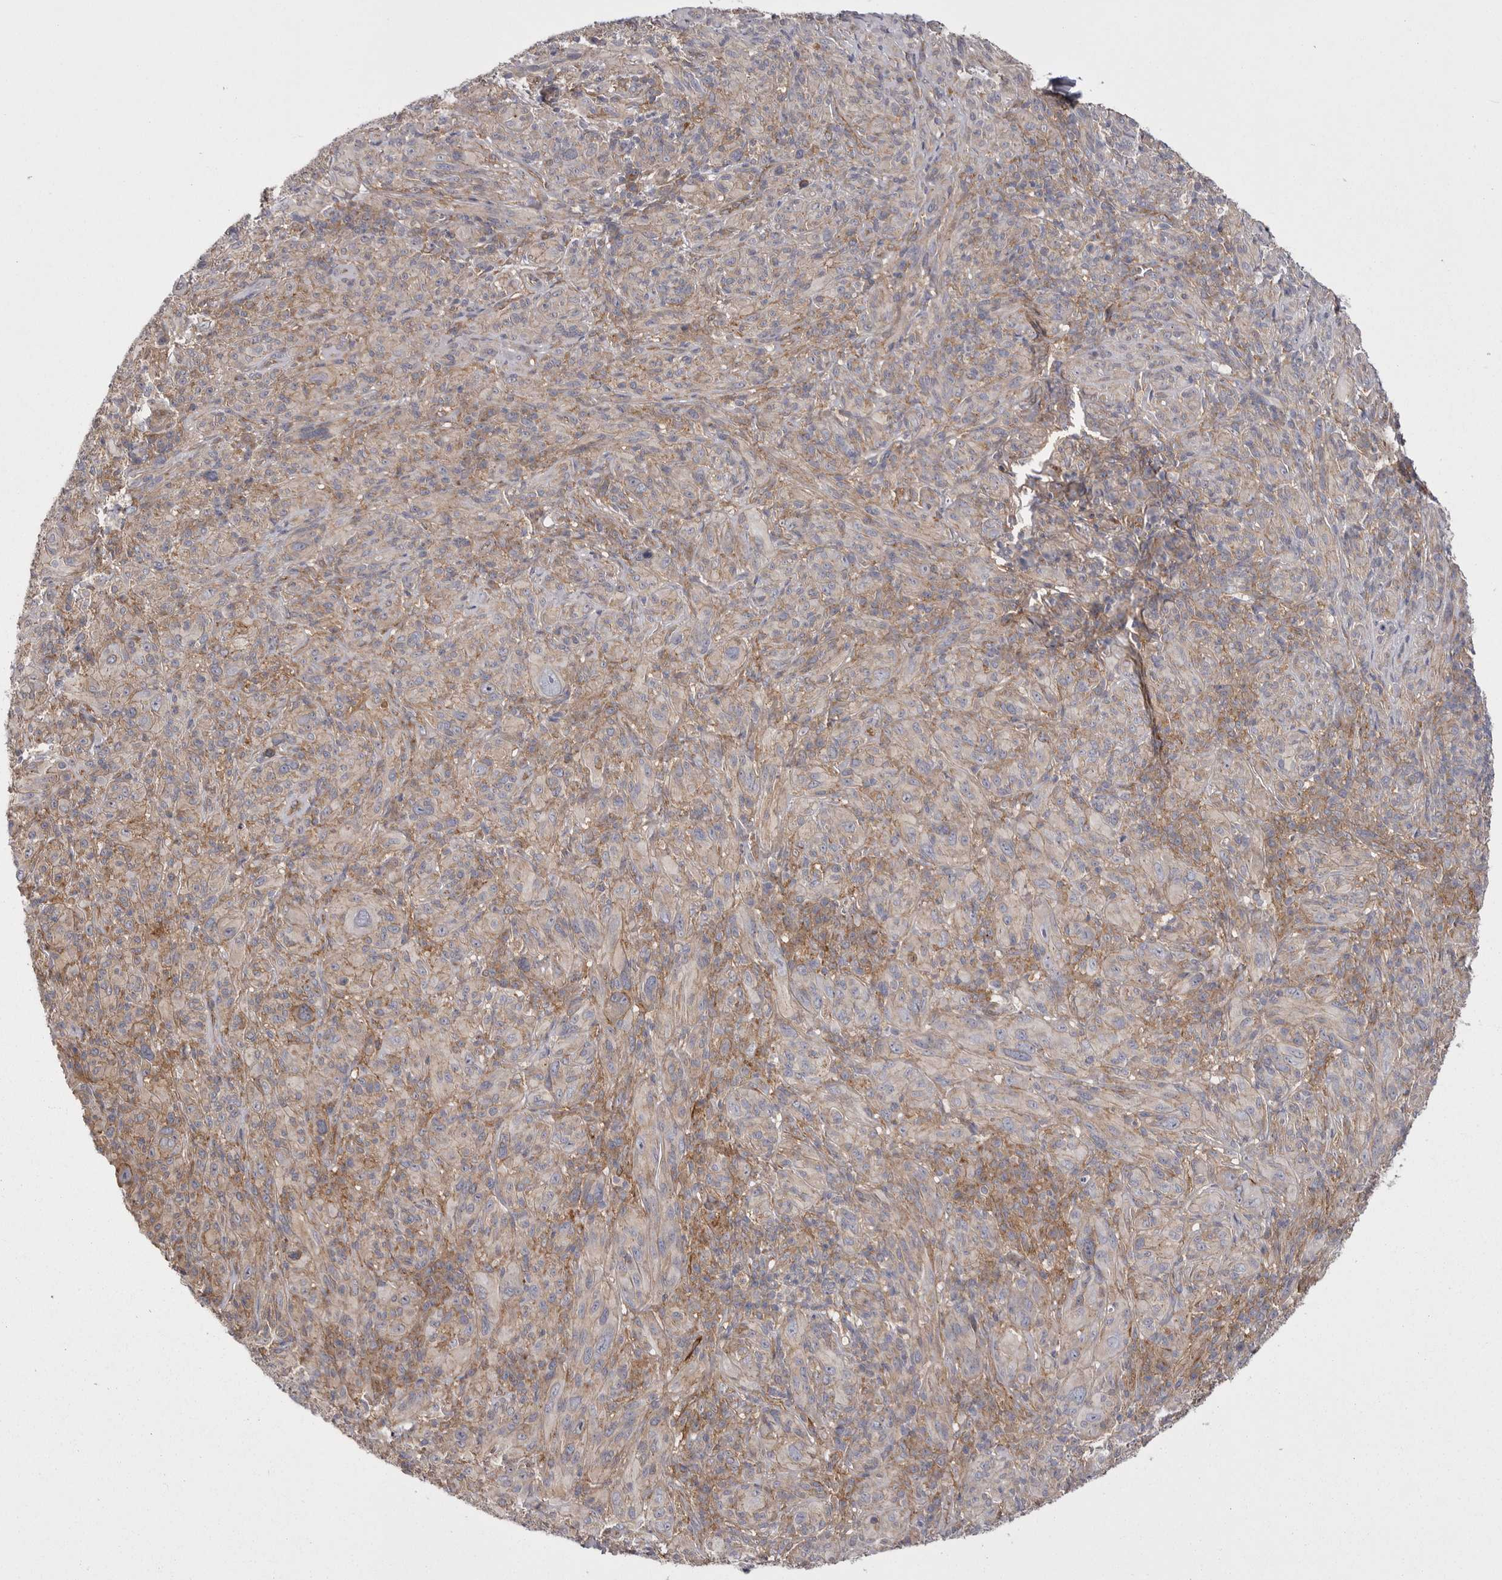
{"staining": {"intensity": "weak", "quantity": "25%-75%", "location": "cytoplasmic/membranous"}, "tissue": "melanoma", "cell_type": "Tumor cells", "image_type": "cancer", "snomed": [{"axis": "morphology", "description": "Malignant melanoma, NOS"}, {"axis": "topography", "description": "Skin of head"}], "caption": "Brown immunohistochemical staining in human malignant melanoma shows weak cytoplasmic/membranous expression in about 25%-75% of tumor cells.", "gene": "OSBPL9", "patient": {"sex": "male", "age": 96}}